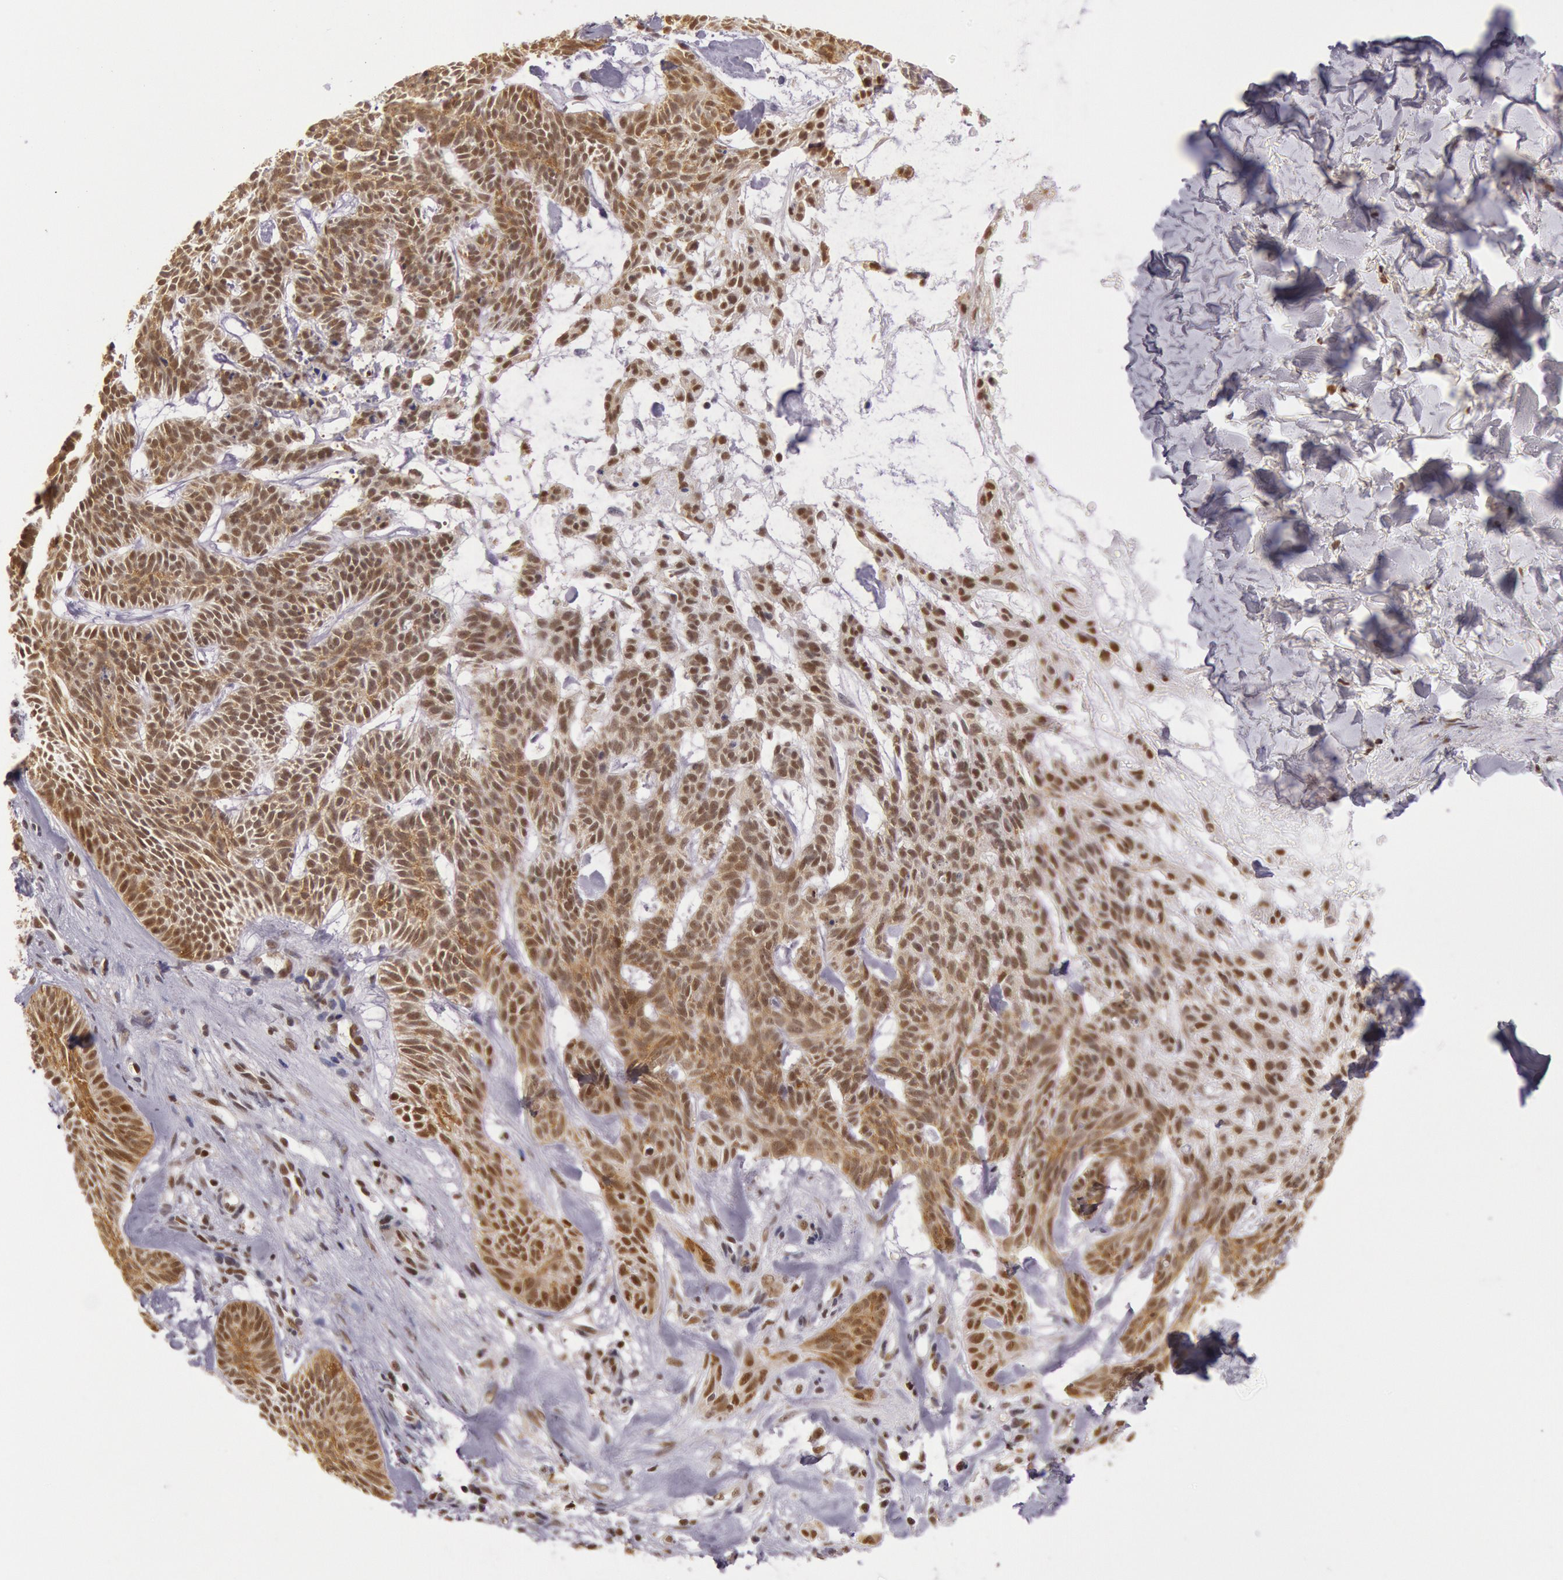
{"staining": {"intensity": "strong", "quantity": ">75%", "location": "nuclear"}, "tissue": "skin cancer", "cell_type": "Tumor cells", "image_type": "cancer", "snomed": [{"axis": "morphology", "description": "Basal cell carcinoma"}, {"axis": "topography", "description": "Skin"}], "caption": "Immunohistochemical staining of basal cell carcinoma (skin) displays high levels of strong nuclear staining in about >75% of tumor cells.", "gene": "ESS2", "patient": {"sex": "male", "age": 75}}